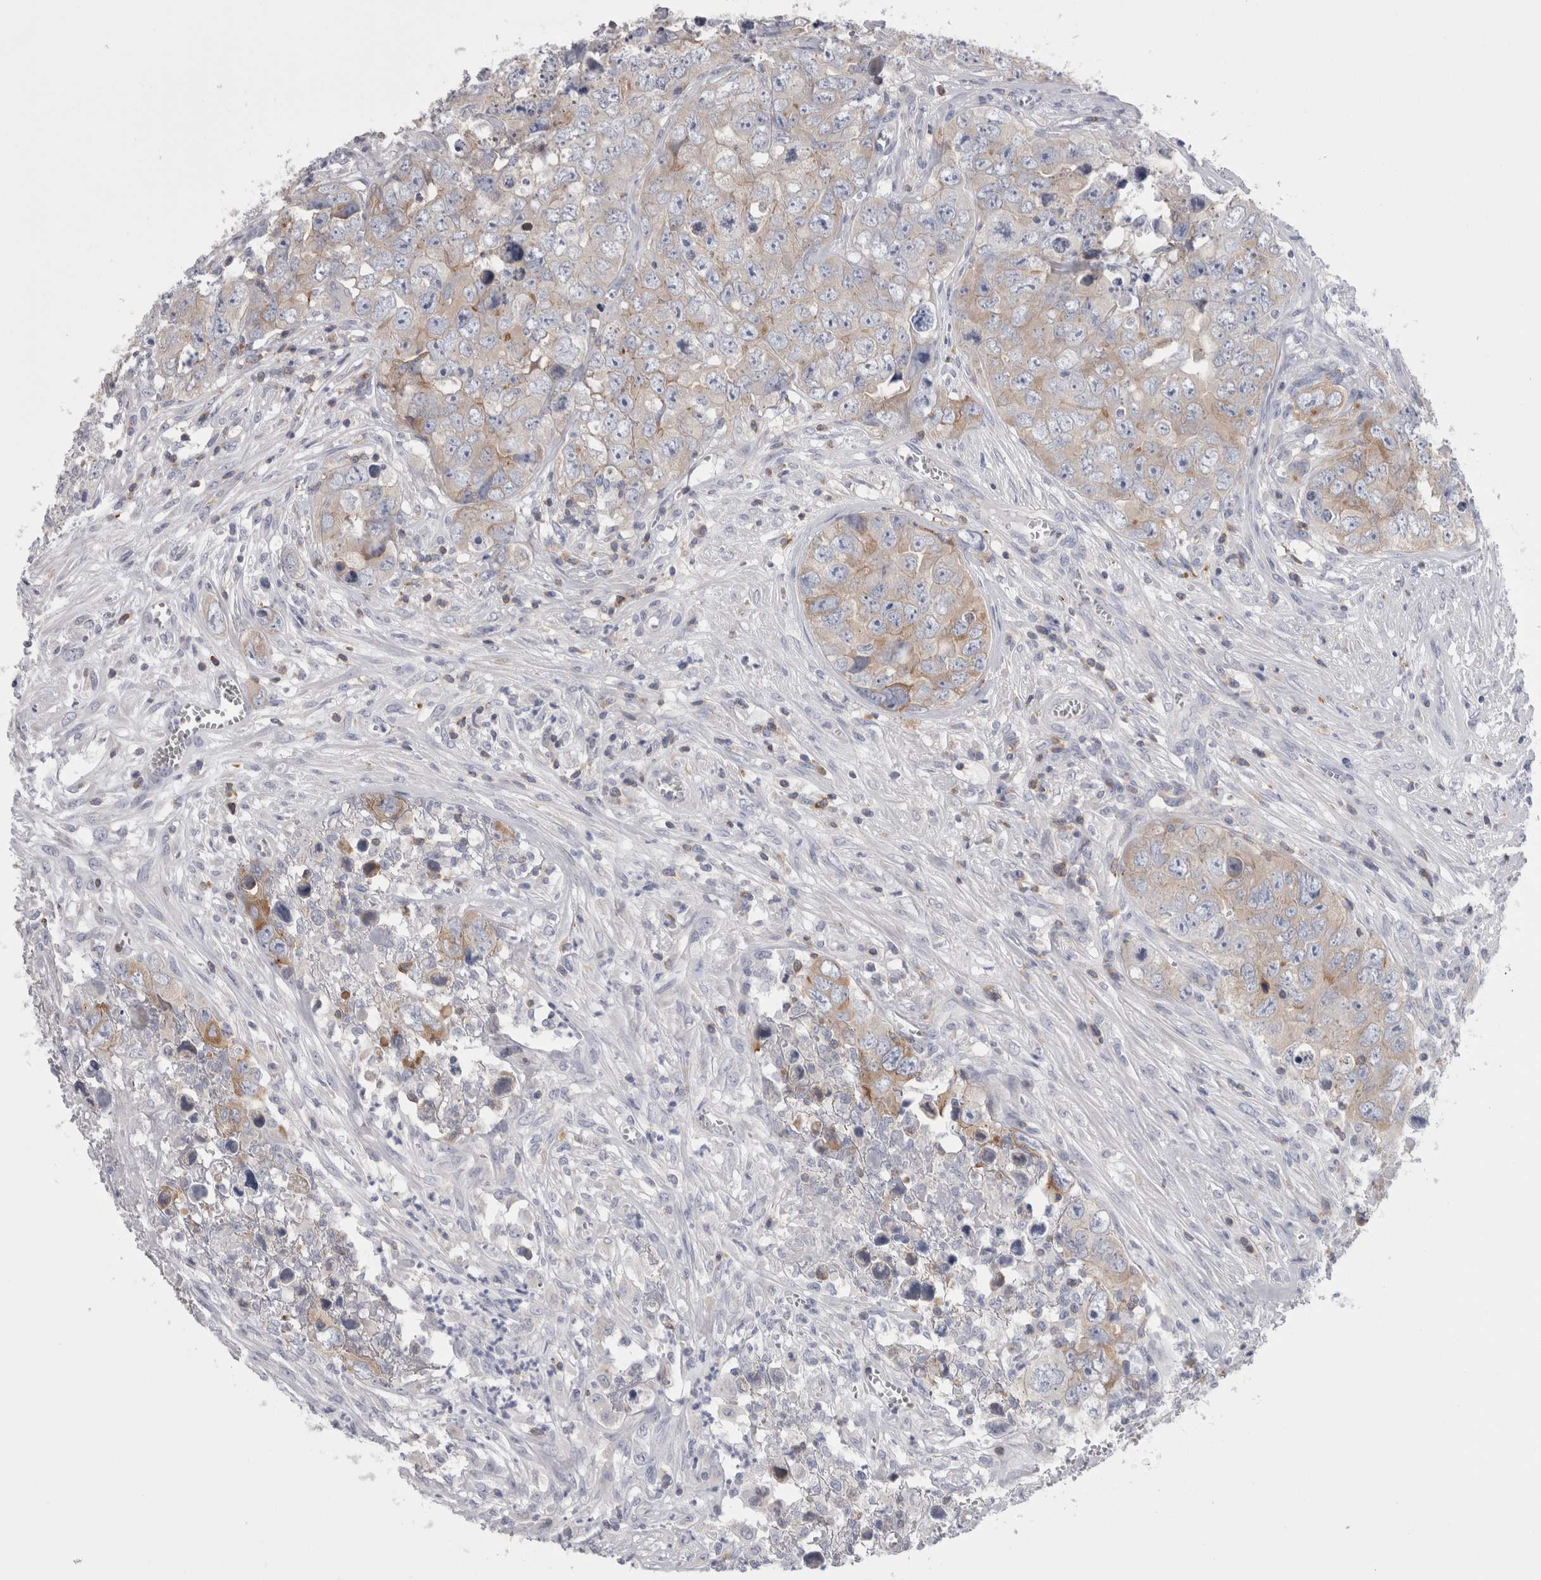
{"staining": {"intensity": "weak", "quantity": "<25%", "location": "cytoplasmic/membranous"}, "tissue": "testis cancer", "cell_type": "Tumor cells", "image_type": "cancer", "snomed": [{"axis": "morphology", "description": "Seminoma, NOS"}, {"axis": "morphology", "description": "Carcinoma, Embryonal, NOS"}, {"axis": "topography", "description": "Testis"}], "caption": "Immunohistochemistry (IHC) image of neoplastic tissue: human testis cancer (embryonal carcinoma) stained with DAB (3,3'-diaminobenzidine) demonstrates no significant protein staining in tumor cells.", "gene": "DCTN6", "patient": {"sex": "male", "age": 43}}